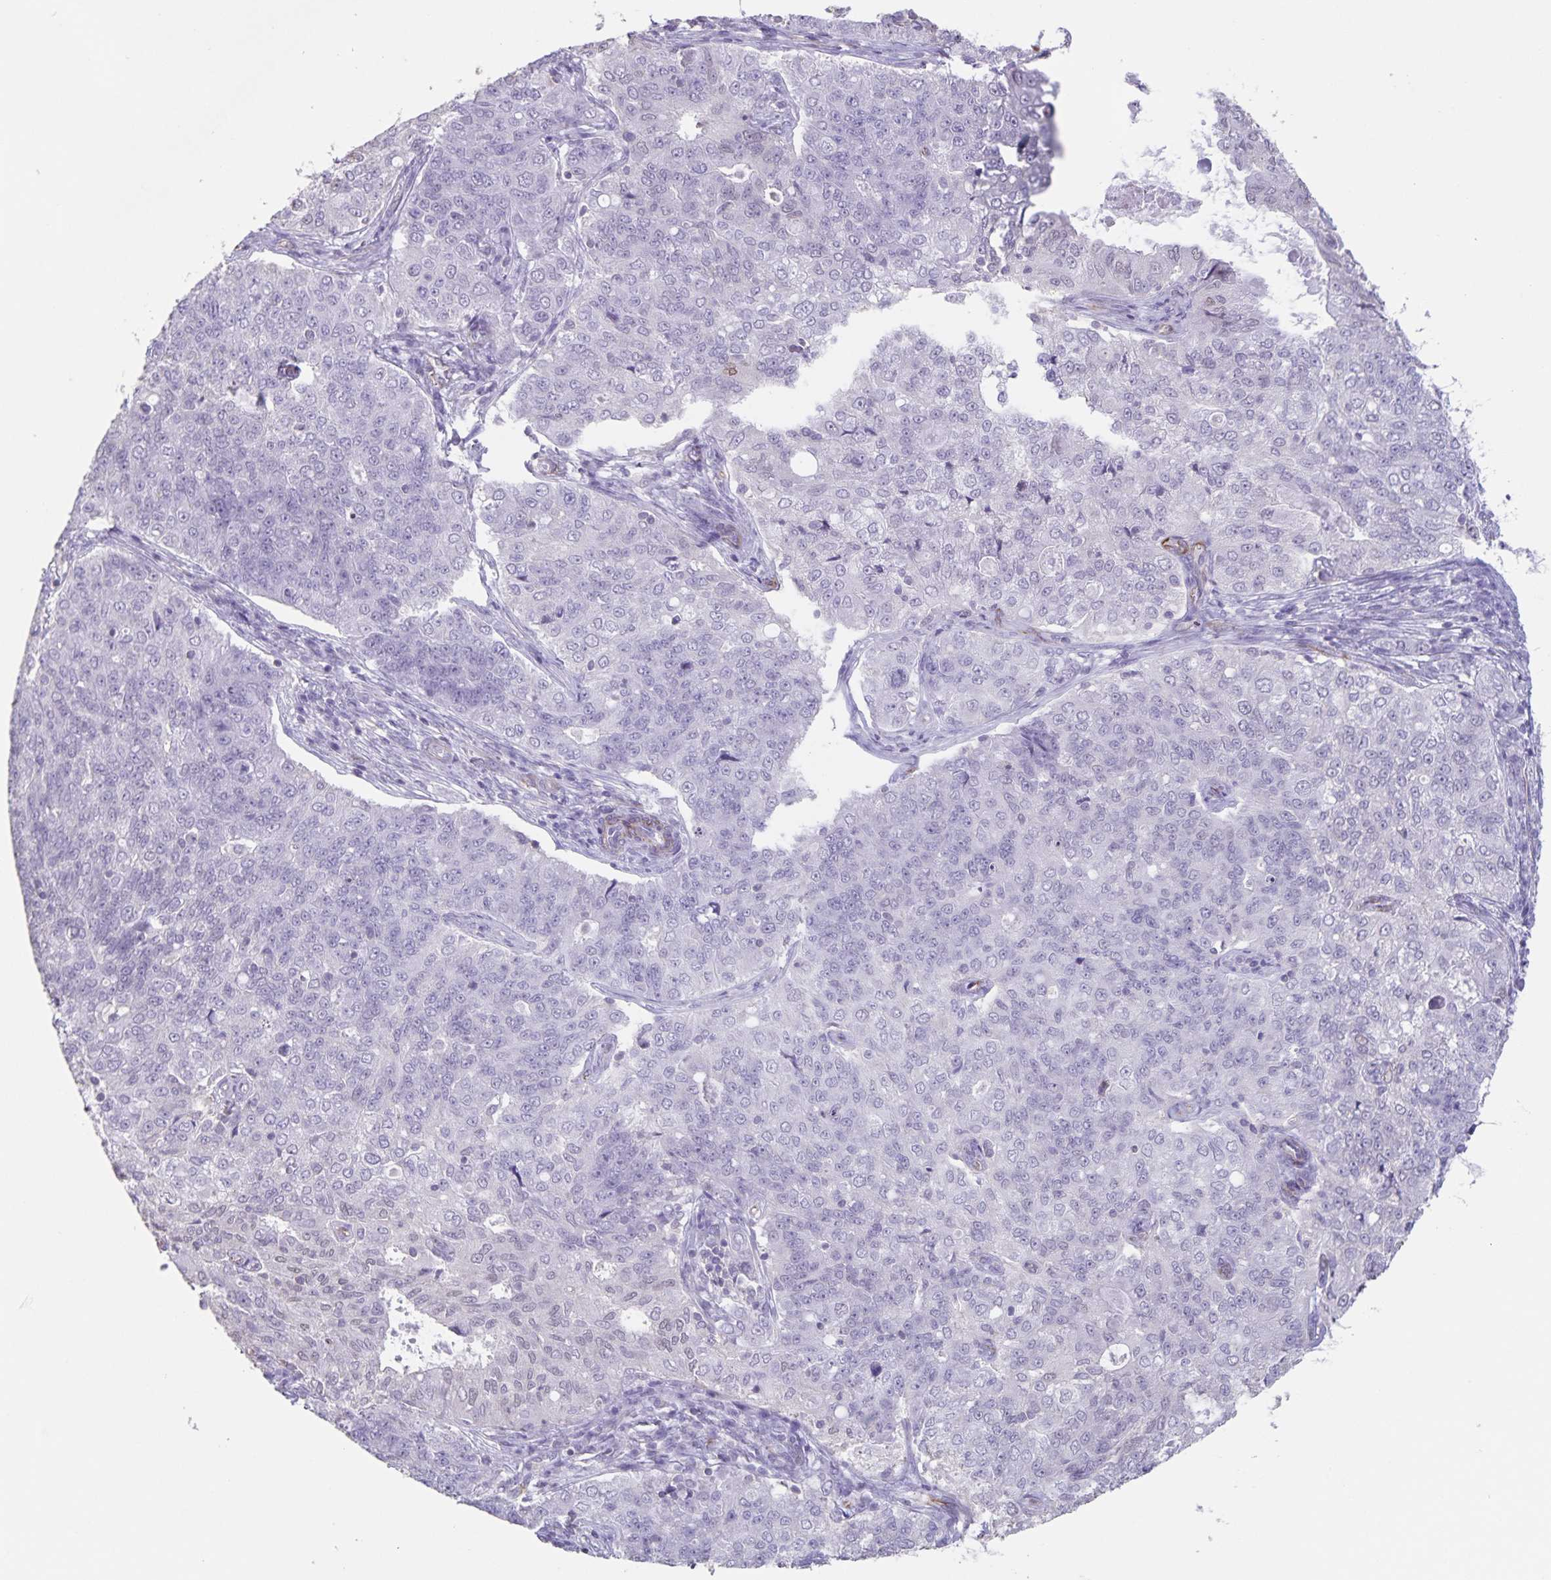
{"staining": {"intensity": "negative", "quantity": "none", "location": "none"}, "tissue": "endometrial cancer", "cell_type": "Tumor cells", "image_type": "cancer", "snomed": [{"axis": "morphology", "description": "Adenocarcinoma, NOS"}, {"axis": "topography", "description": "Endometrium"}], "caption": "Immunohistochemical staining of human adenocarcinoma (endometrial) shows no significant positivity in tumor cells.", "gene": "SYNM", "patient": {"sex": "female", "age": 43}}